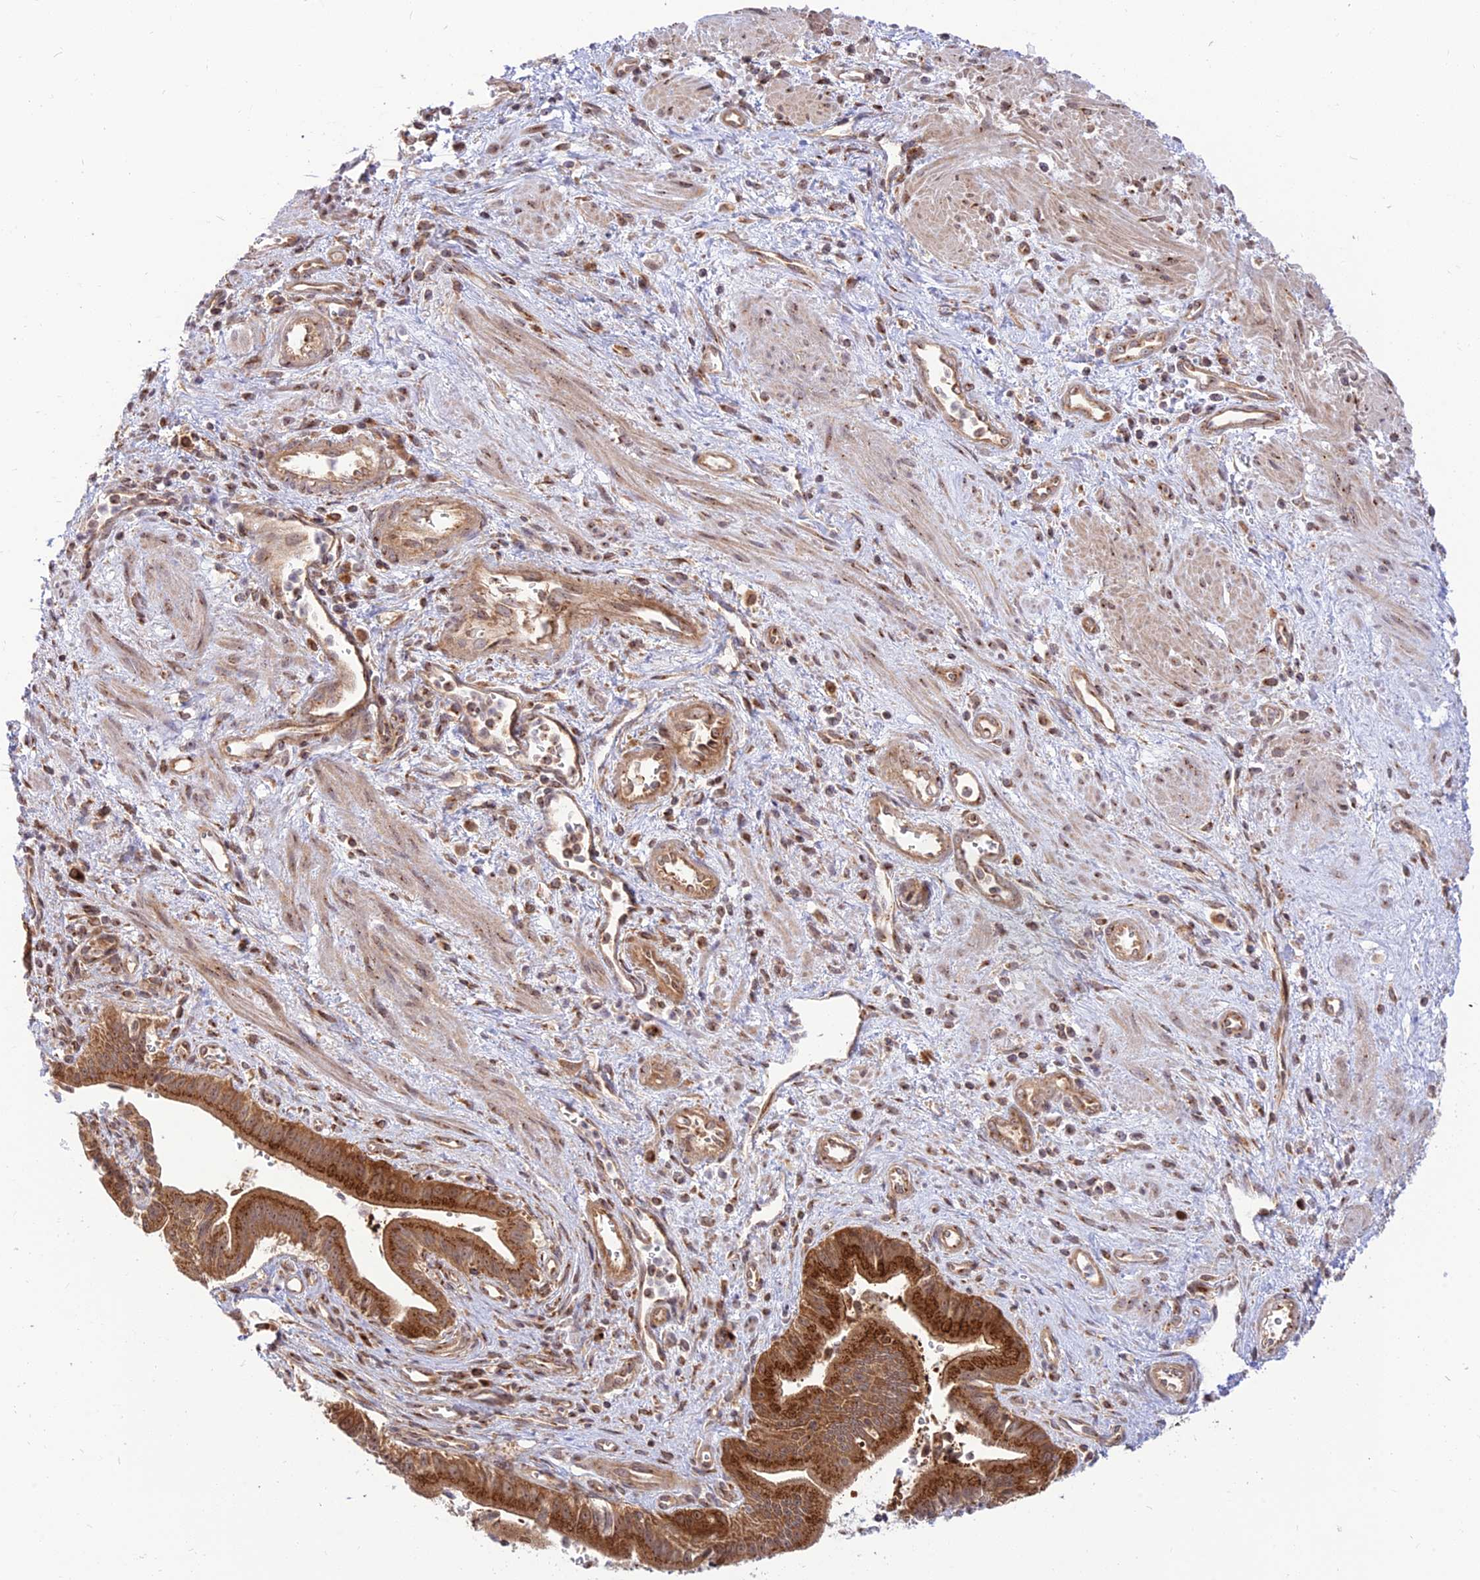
{"staining": {"intensity": "strong", "quantity": ">75%", "location": "cytoplasmic/membranous"}, "tissue": "pancreatic cancer", "cell_type": "Tumor cells", "image_type": "cancer", "snomed": [{"axis": "morphology", "description": "Adenocarcinoma, NOS"}, {"axis": "topography", "description": "Pancreas"}], "caption": "Immunohistochemistry (IHC) image of neoplastic tissue: pancreatic adenocarcinoma stained using immunohistochemistry (IHC) shows high levels of strong protein expression localized specifically in the cytoplasmic/membranous of tumor cells, appearing as a cytoplasmic/membranous brown color.", "gene": "GOLGA3", "patient": {"sex": "male", "age": 78}}